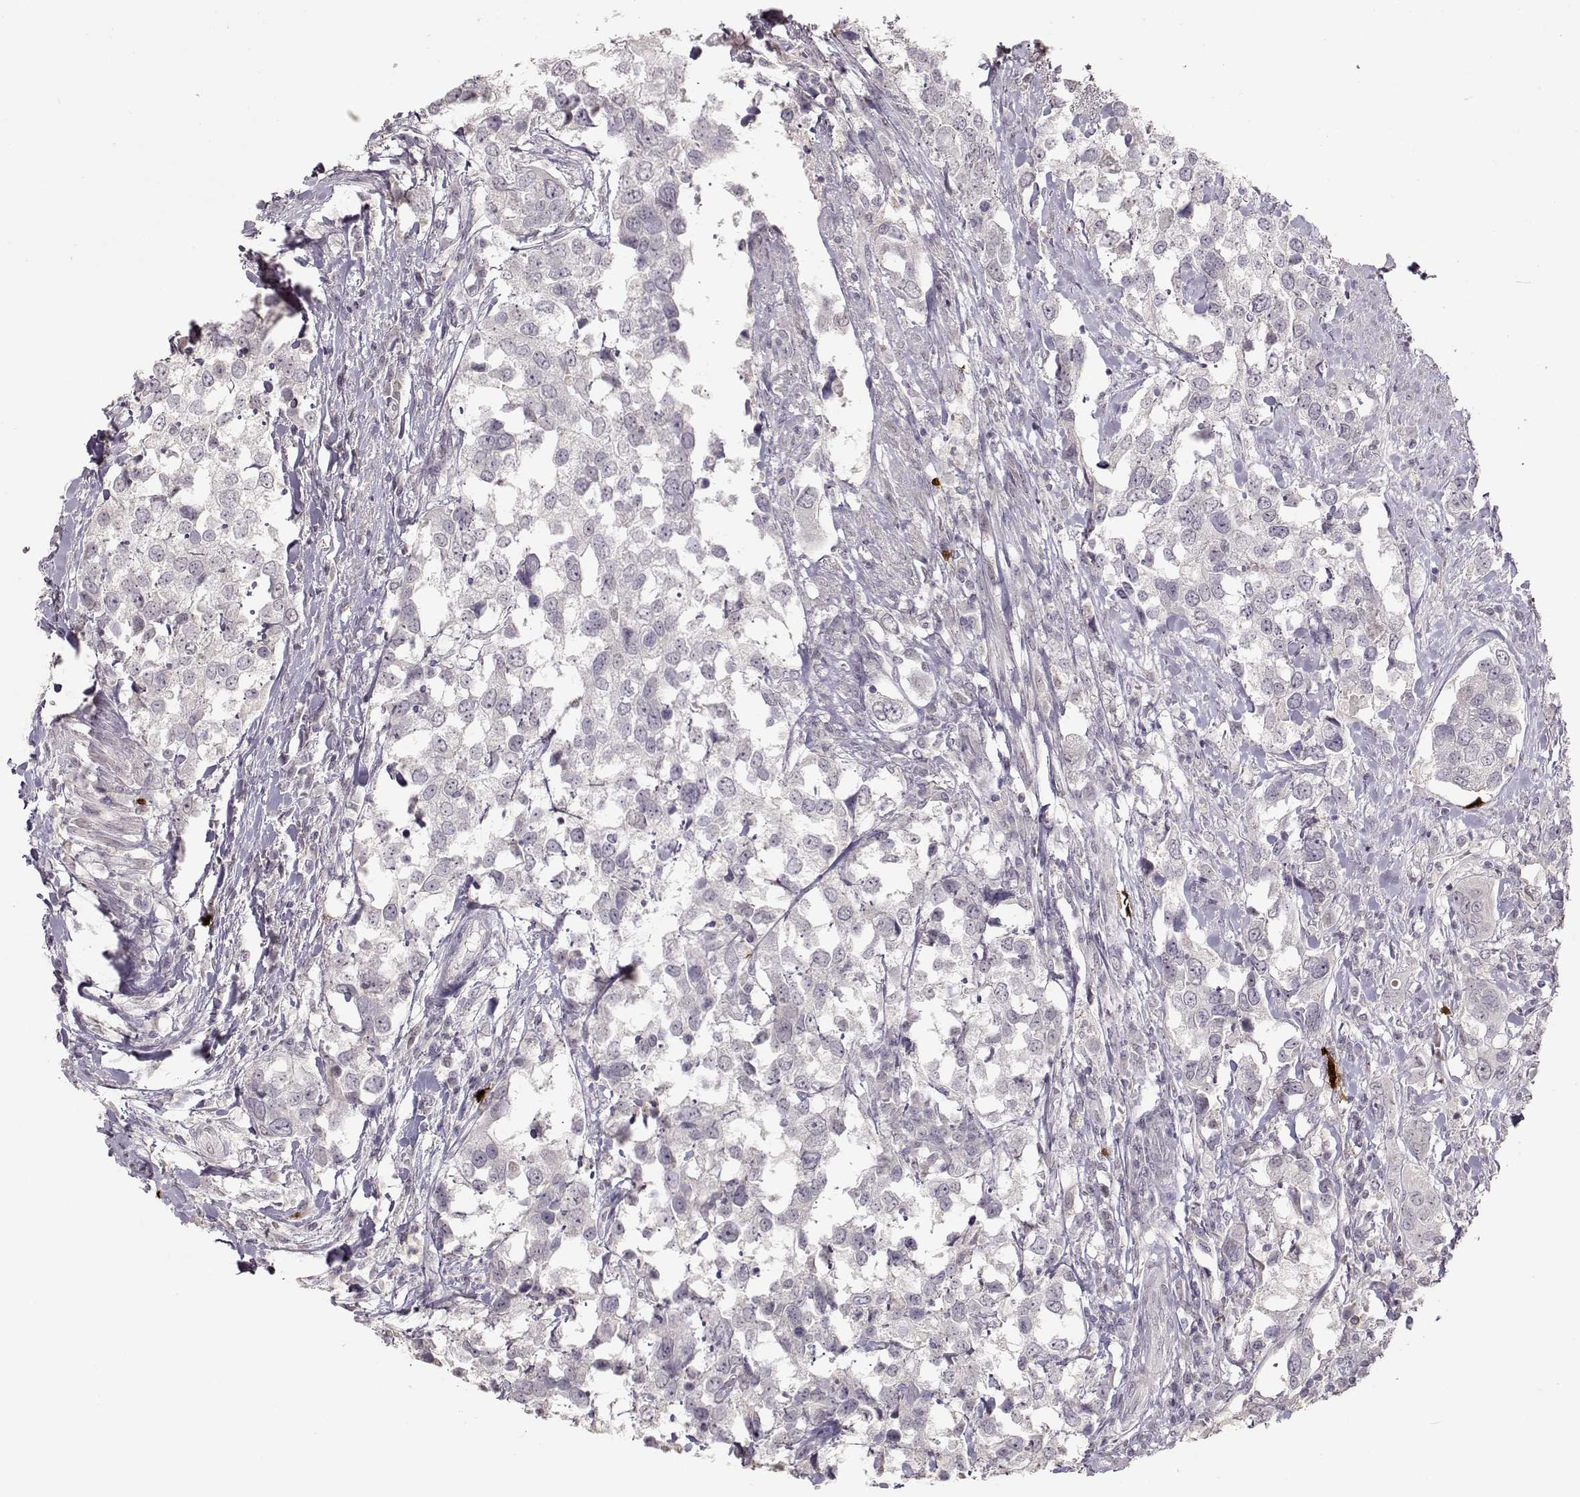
{"staining": {"intensity": "negative", "quantity": "none", "location": "none"}, "tissue": "urothelial cancer", "cell_type": "Tumor cells", "image_type": "cancer", "snomed": [{"axis": "morphology", "description": "Urothelial carcinoma, NOS"}, {"axis": "morphology", "description": "Urothelial carcinoma, High grade"}, {"axis": "topography", "description": "Urinary bladder"}], "caption": "Histopathology image shows no protein expression in tumor cells of urothelial cancer tissue.", "gene": "S100B", "patient": {"sex": "male", "age": 63}}